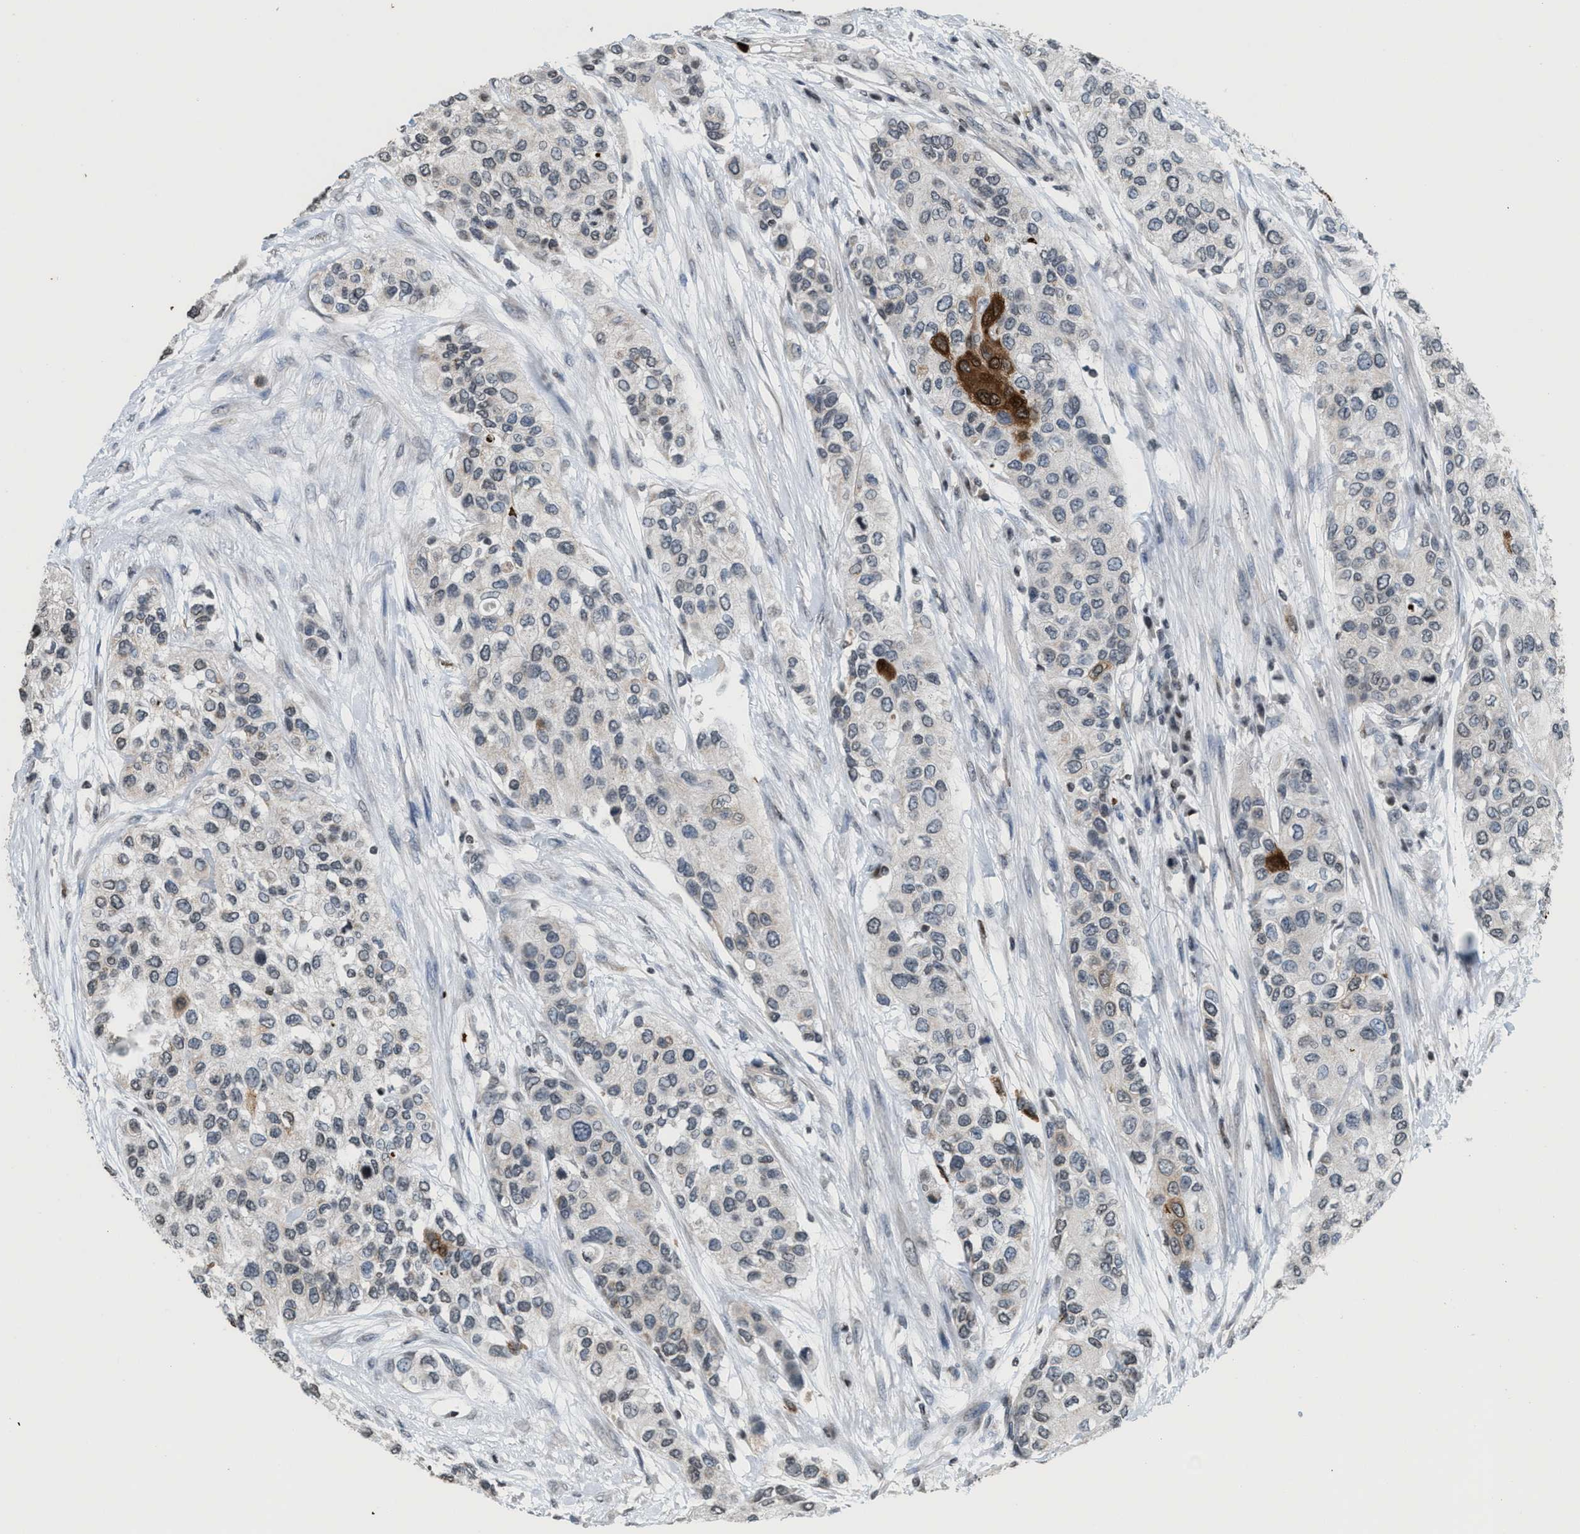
{"staining": {"intensity": "strong", "quantity": "<25%", "location": "cytoplasmic/membranous"}, "tissue": "urothelial cancer", "cell_type": "Tumor cells", "image_type": "cancer", "snomed": [{"axis": "morphology", "description": "Urothelial carcinoma, High grade"}, {"axis": "topography", "description": "Urinary bladder"}], "caption": "Immunohistochemical staining of human urothelial cancer displays strong cytoplasmic/membranous protein staining in approximately <25% of tumor cells.", "gene": "PRUNE2", "patient": {"sex": "female", "age": 56}}